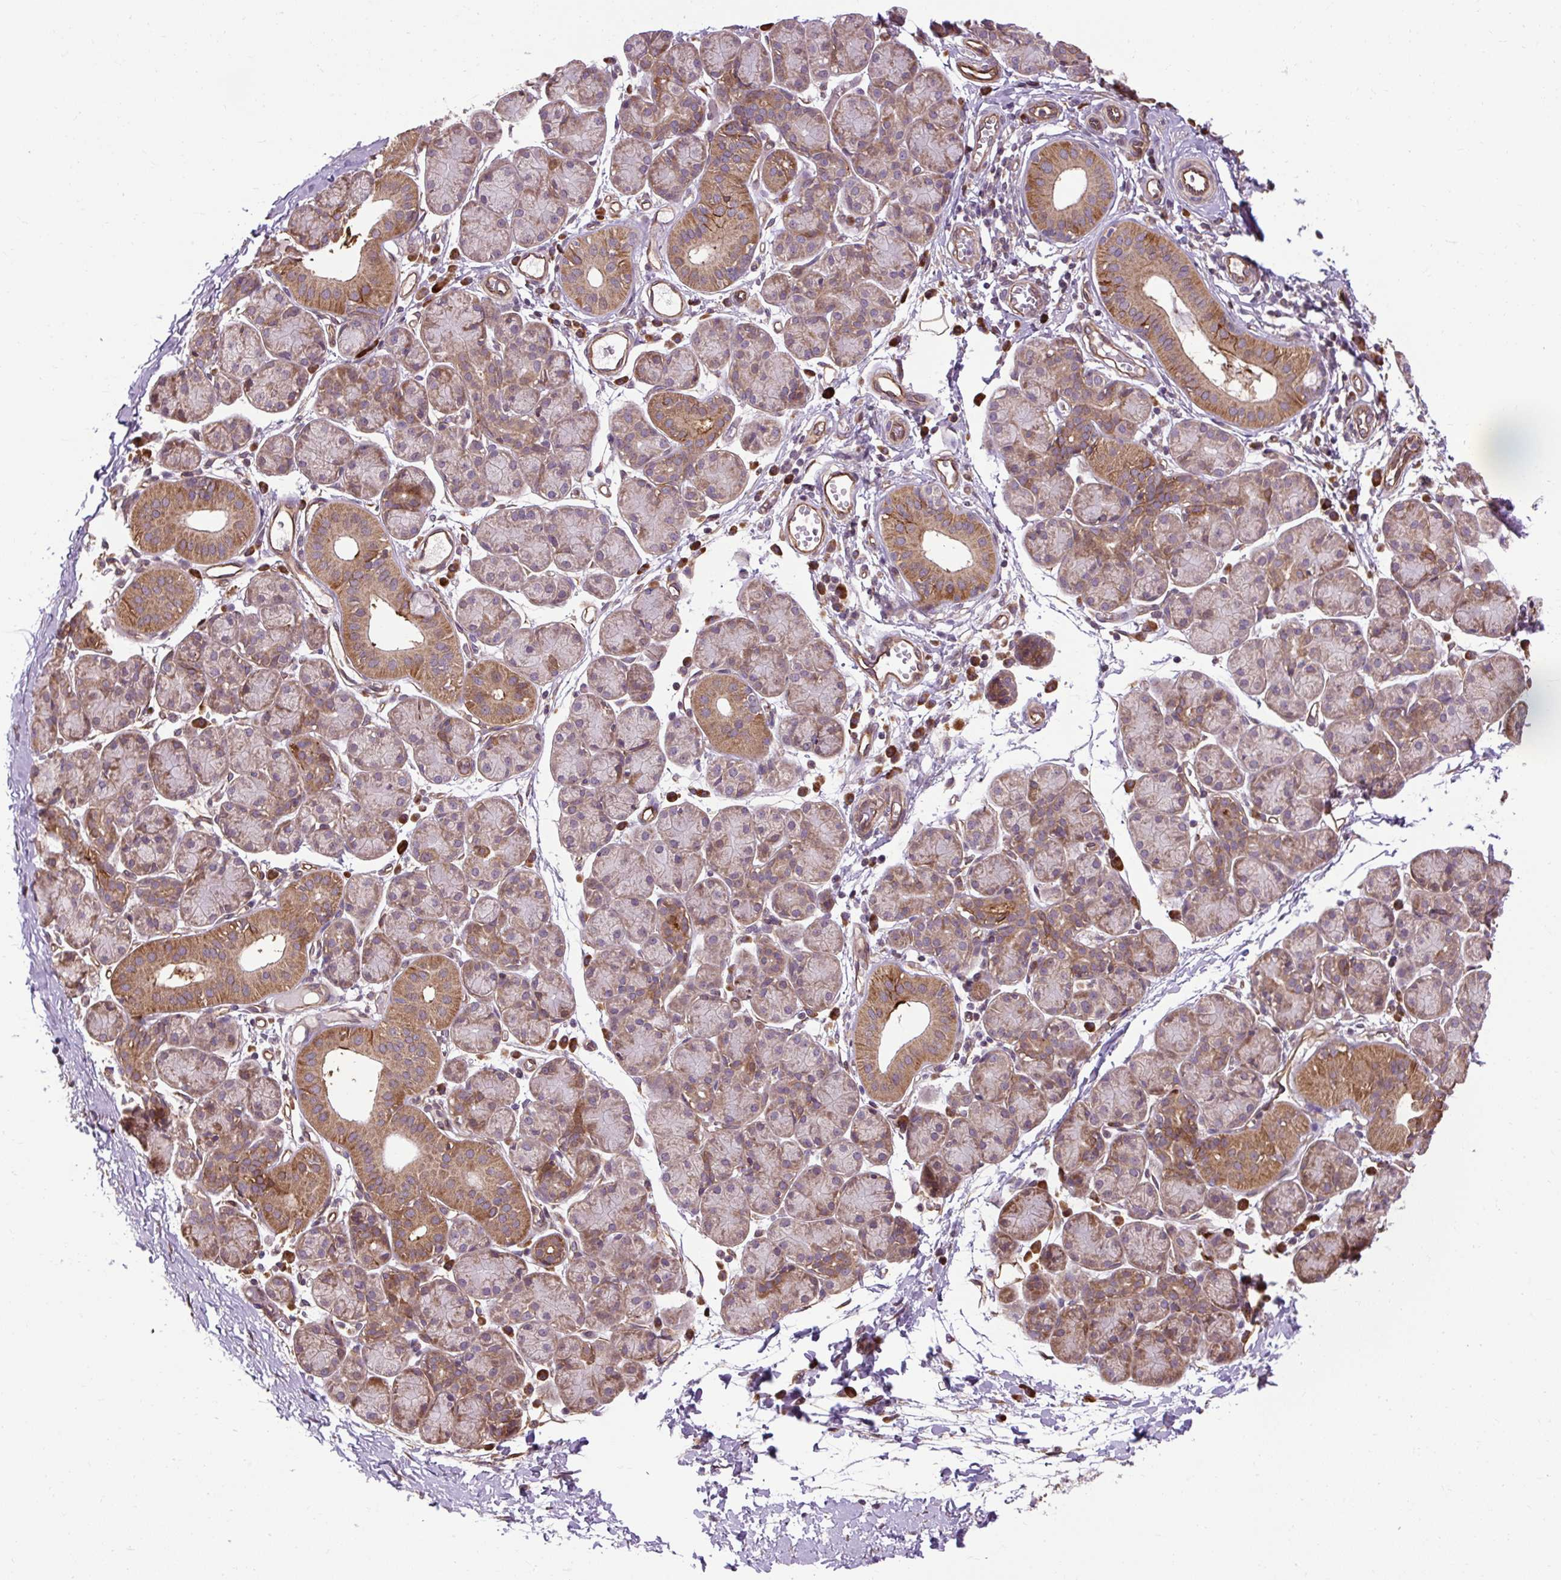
{"staining": {"intensity": "moderate", "quantity": ">75%", "location": "cytoplasmic/membranous"}, "tissue": "salivary gland", "cell_type": "Glandular cells", "image_type": "normal", "snomed": [{"axis": "morphology", "description": "Normal tissue, NOS"}, {"axis": "morphology", "description": "Inflammation, NOS"}, {"axis": "topography", "description": "Lymph node"}, {"axis": "topography", "description": "Salivary gland"}], "caption": "IHC micrograph of normal human salivary gland stained for a protein (brown), which demonstrates medium levels of moderate cytoplasmic/membranous expression in about >75% of glandular cells.", "gene": "FLRT1", "patient": {"sex": "male", "age": 3}}